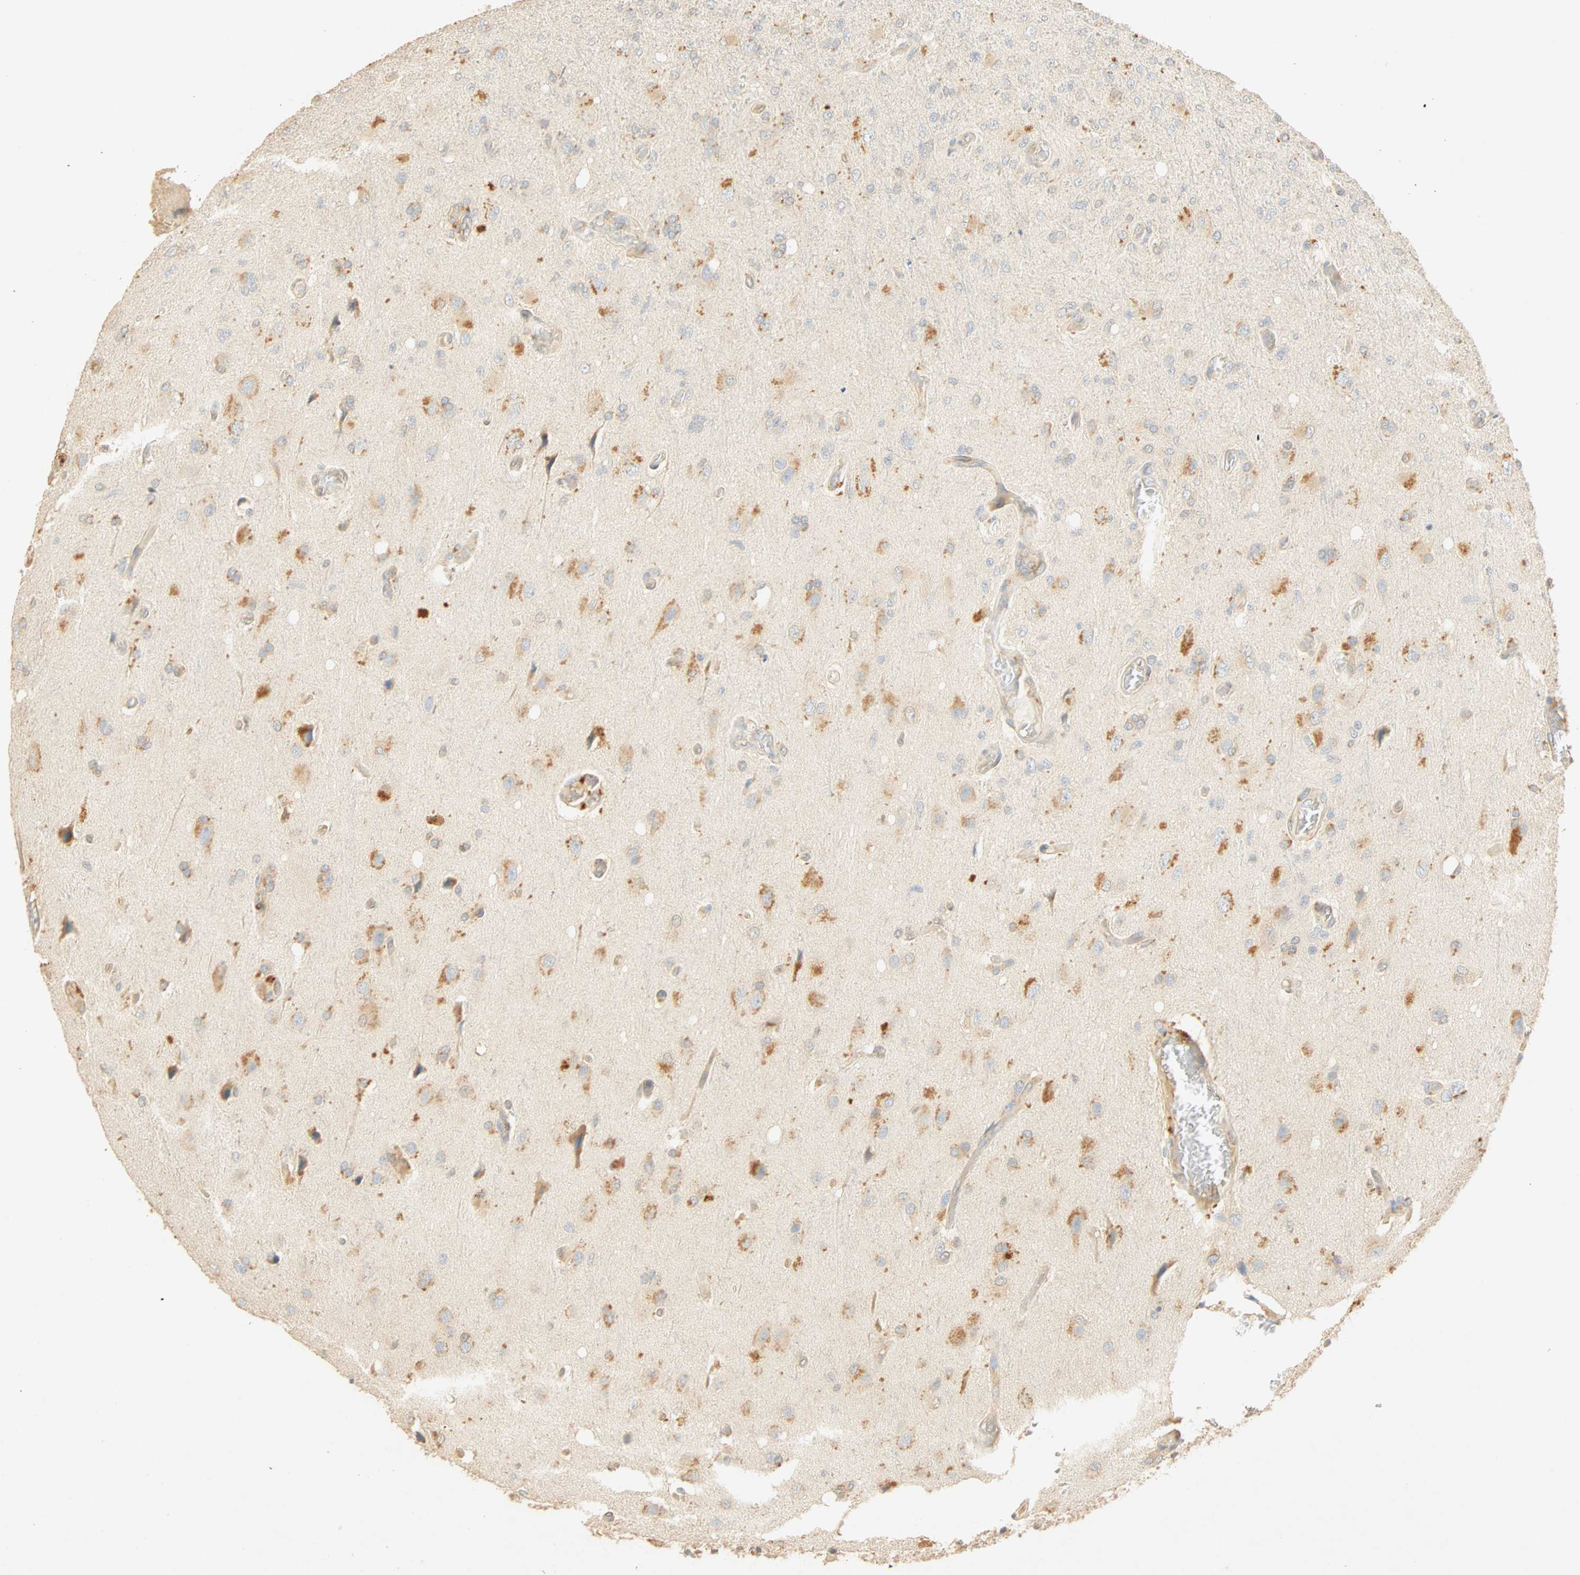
{"staining": {"intensity": "moderate", "quantity": "25%-75%", "location": "cytoplasmic/membranous"}, "tissue": "glioma", "cell_type": "Tumor cells", "image_type": "cancer", "snomed": [{"axis": "morphology", "description": "Normal tissue, NOS"}, {"axis": "morphology", "description": "Glioma, malignant, High grade"}, {"axis": "topography", "description": "Cerebral cortex"}], "caption": "High-magnification brightfield microscopy of malignant high-grade glioma stained with DAB (brown) and counterstained with hematoxylin (blue). tumor cells exhibit moderate cytoplasmic/membranous expression is present in approximately25%-75% of cells. (DAB (3,3'-diaminobenzidine) IHC with brightfield microscopy, high magnification).", "gene": "SELENBP1", "patient": {"sex": "male", "age": 77}}